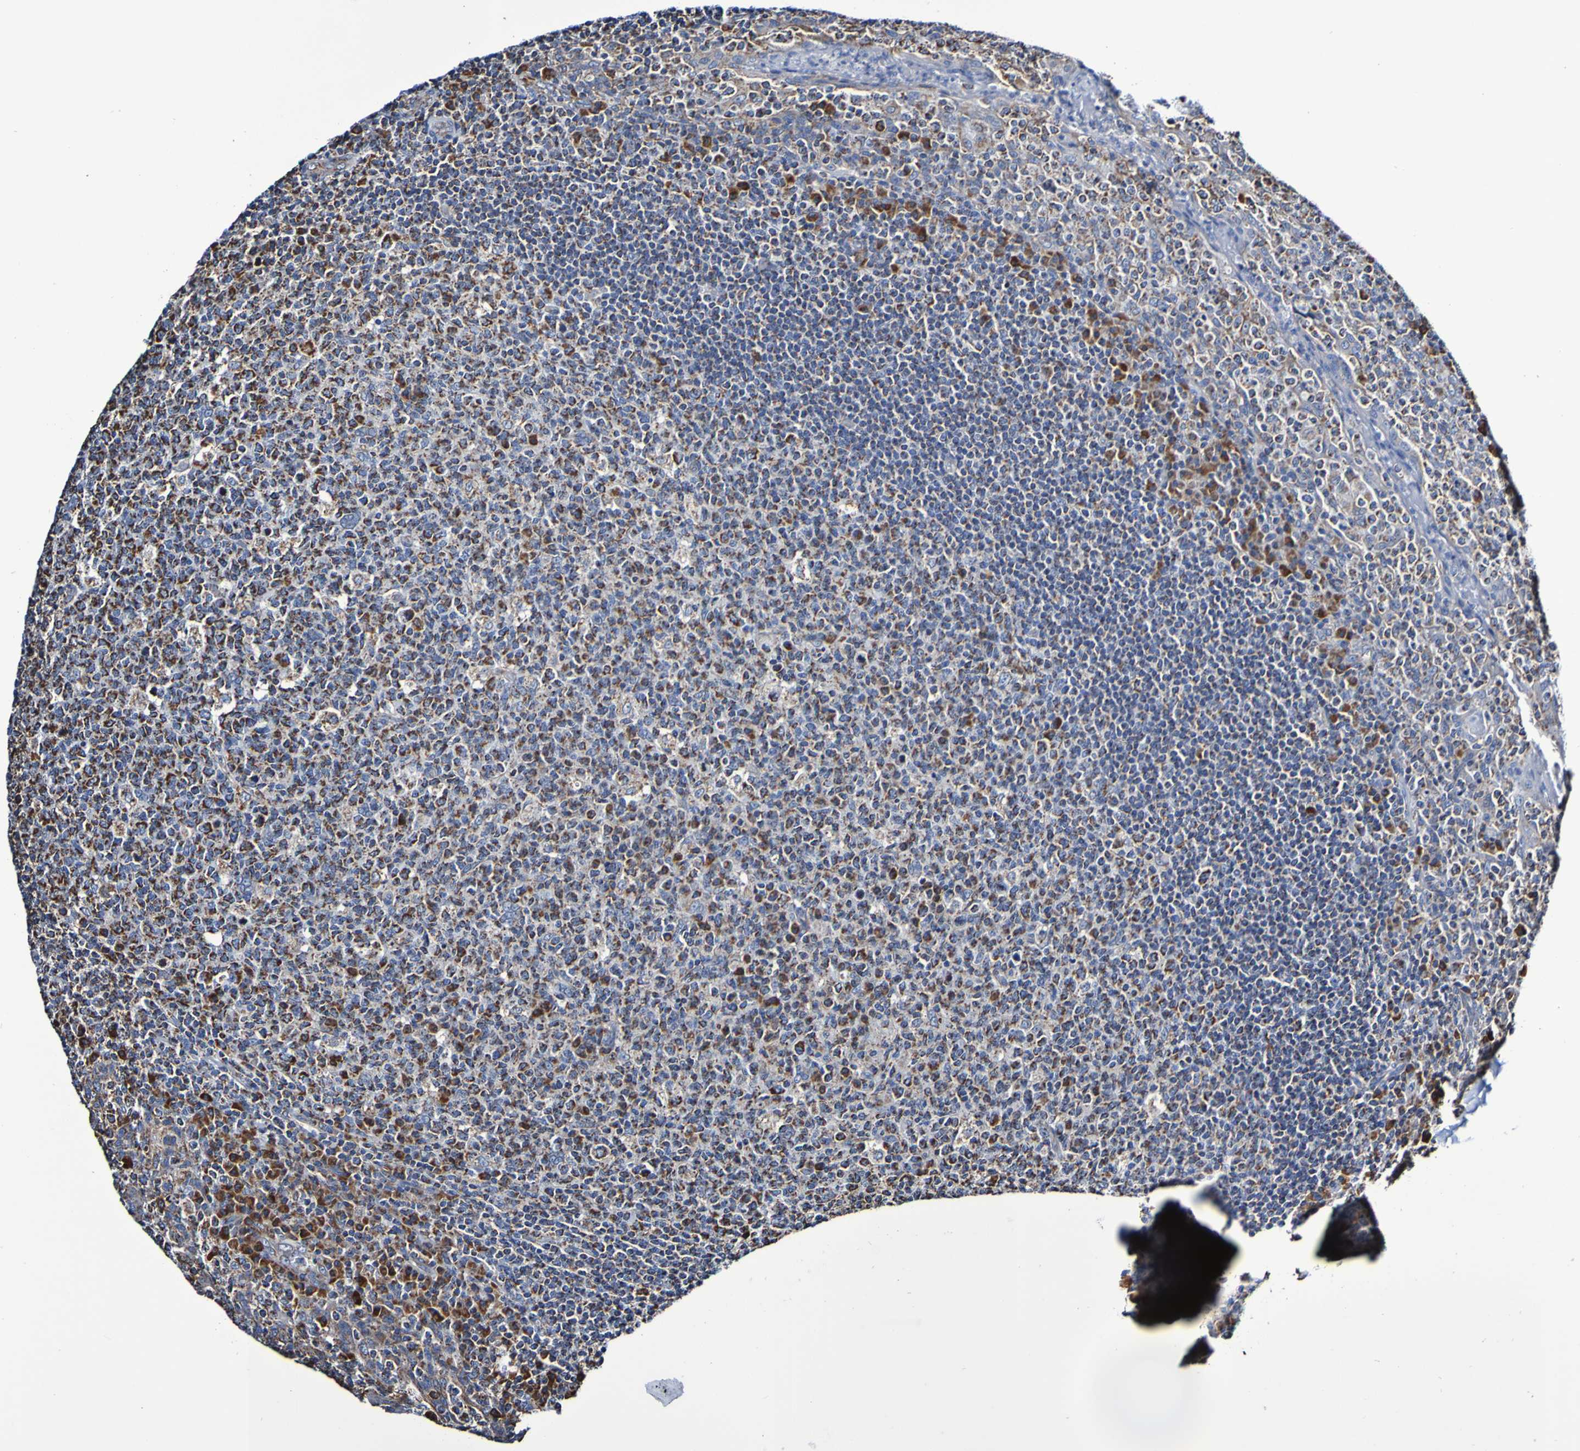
{"staining": {"intensity": "strong", "quantity": "25%-75%", "location": "cytoplasmic/membranous"}, "tissue": "tonsil", "cell_type": "Germinal center cells", "image_type": "normal", "snomed": [{"axis": "morphology", "description": "Normal tissue, NOS"}, {"axis": "topography", "description": "Tonsil"}], "caption": "DAB (3,3'-diaminobenzidine) immunohistochemical staining of normal human tonsil reveals strong cytoplasmic/membranous protein positivity in about 25%-75% of germinal center cells. (DAB (3,3'-diaminobenzidine) IHC with brightfield microscopy, high magnification).", "gene": "IL18R1", "patient": {"sex": "male", "age": 17}}